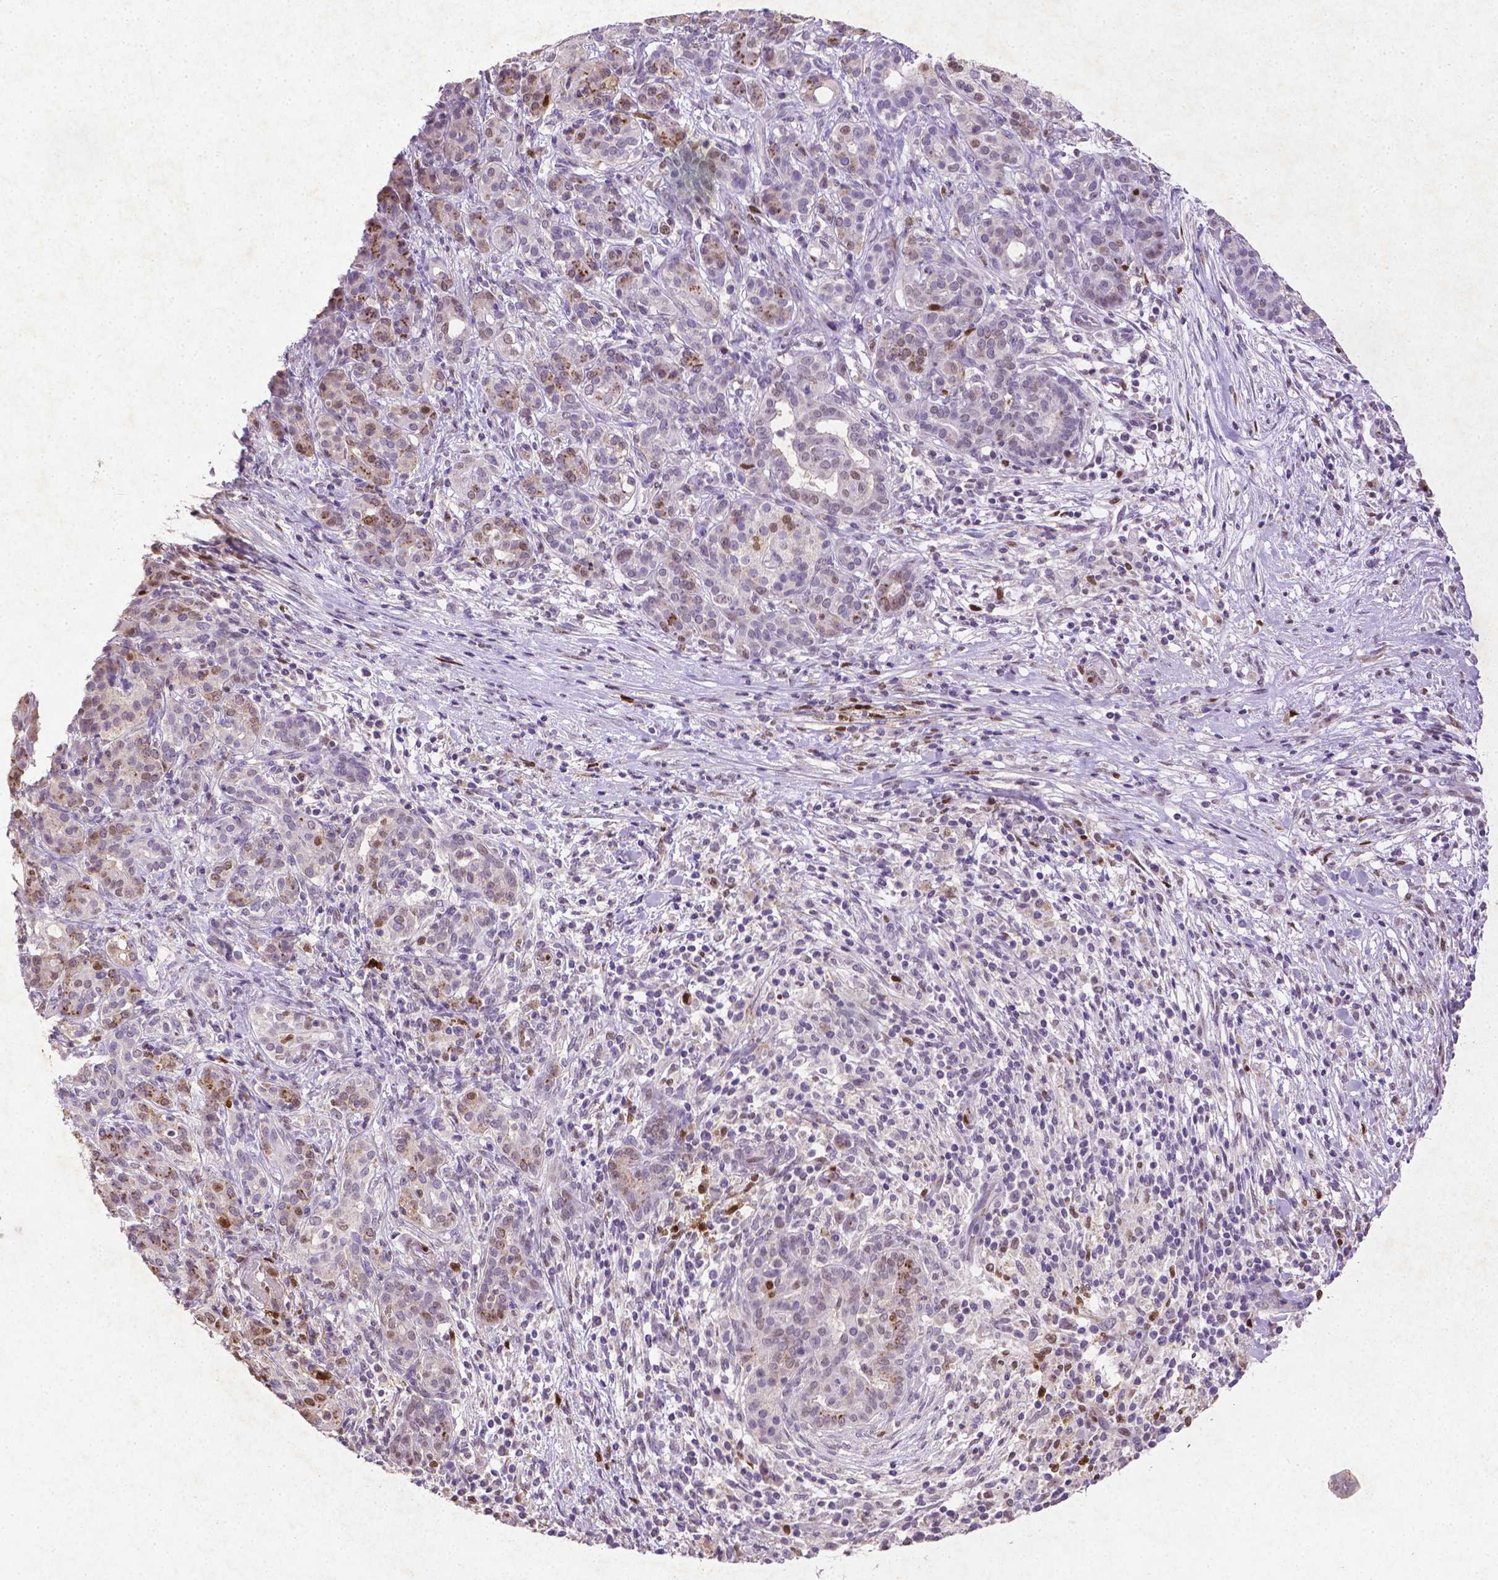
{"staining": {"intensity": "strong", "quantity": "<25%", "location": "cytoplasmic/membranous"}, "tissue": "pancreatic cancer", "cell_type": "Tumor cells", "image_type": "cancer", "snomed": [{"axis": "morphology", "description": "Adenocarcinoma, NOS"}, {"axis": "topography", "description": "Pancreas"}], "caption": "Immunohistochemical staining of human adenocarcinoma (pancreatic) shows medium levels of strong cytoplasmic/membranous positivity in about <25% of tumor cells.", "gene": "CDKN1A", "patient": {"sex": "male", "age": 44}}